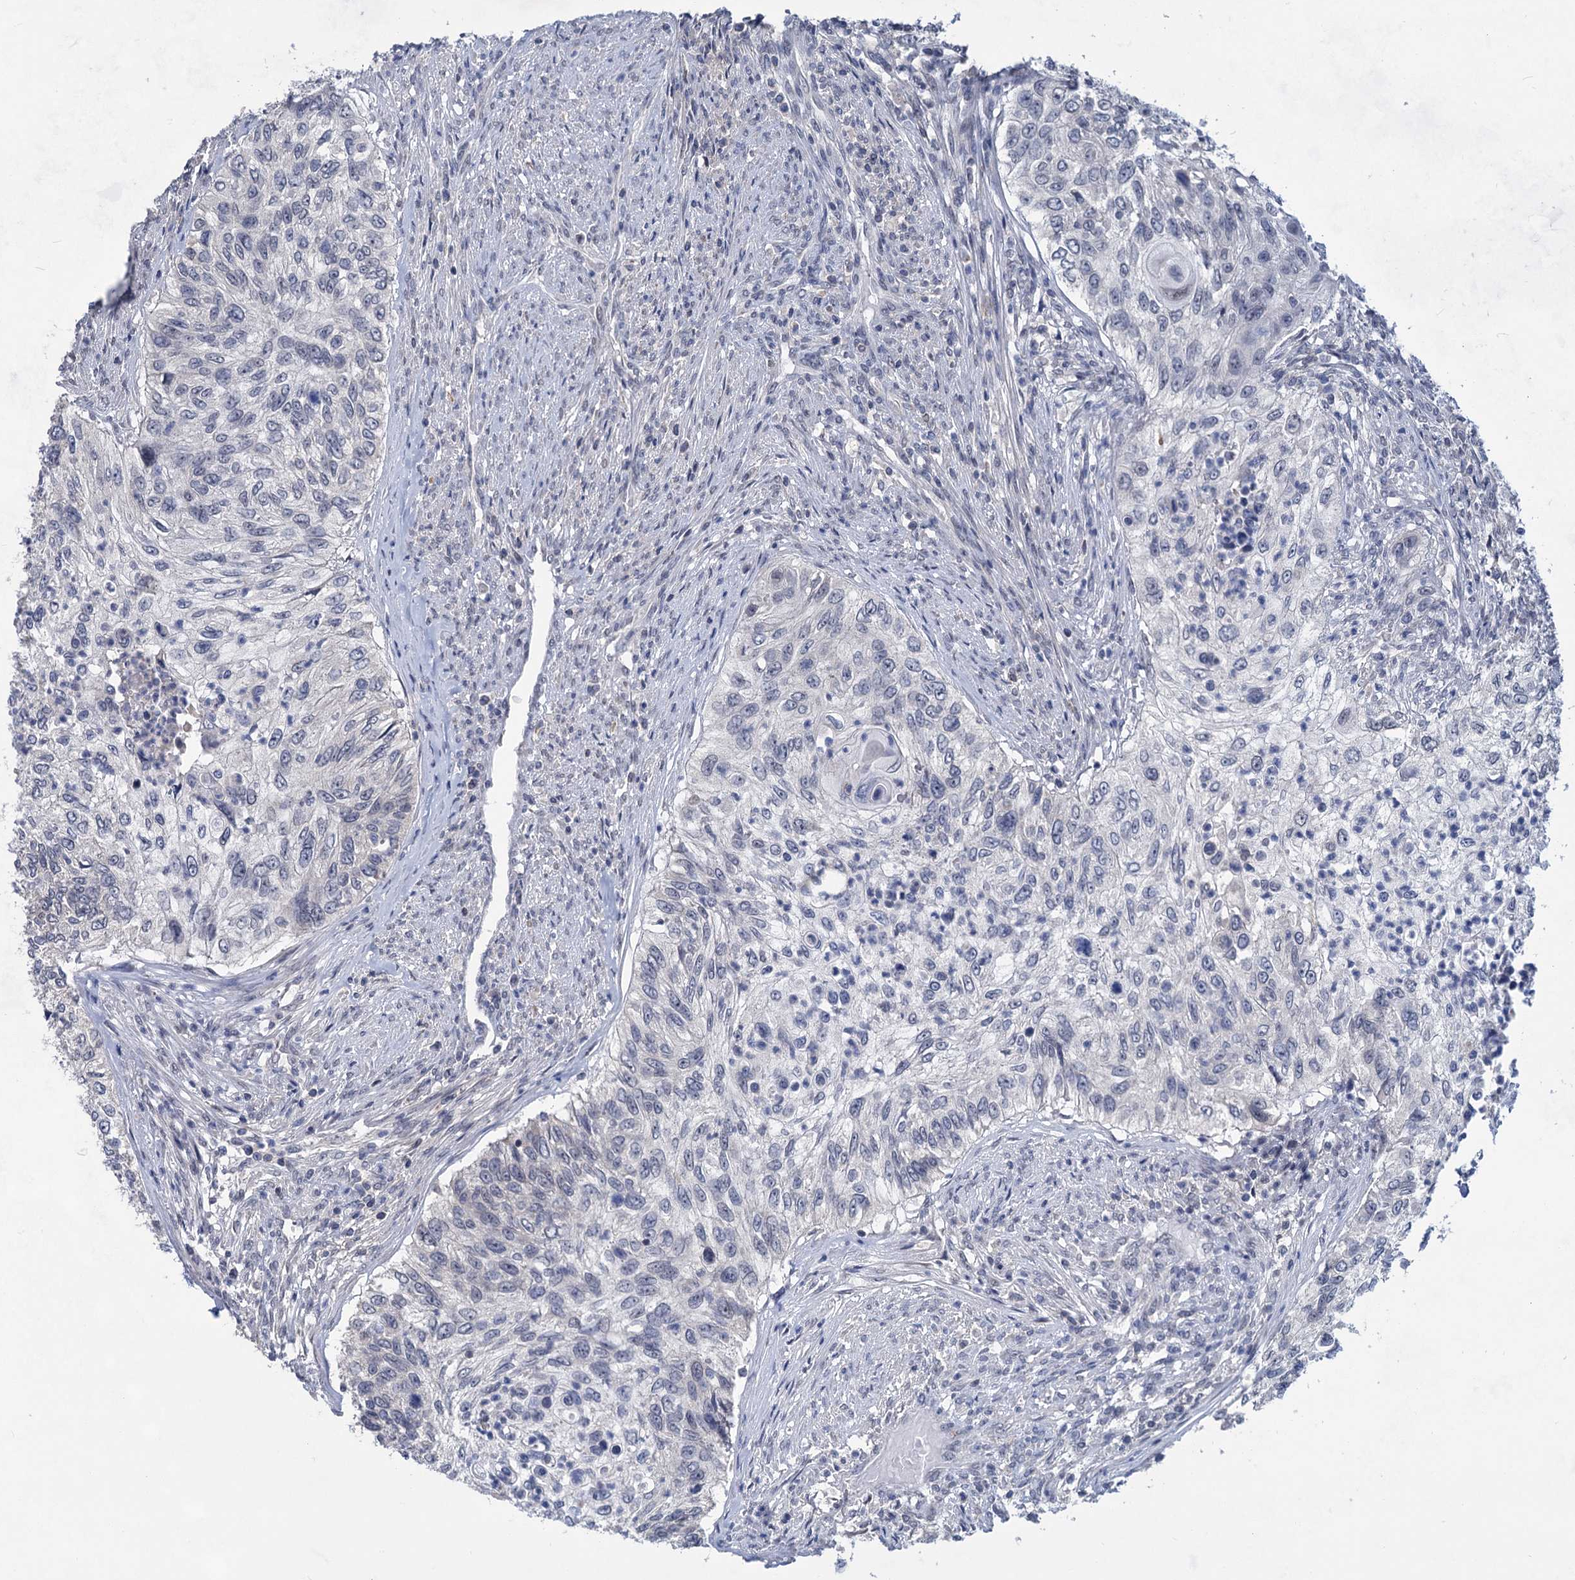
{"staining": {"intensity": "negative", "quantity": "none", "location": "none"}, "tissue": "urothelial cancer", "cell_type": "Tumor cells", "image_type": "cancer", "snomed": [{"axis": "morphology", "description": "Urothelial carcinoma, High grade"}, {"axis": "topography", "description": "Urinary bladder"}], "caption": "Image shows no protein positivity in tumor cells of urothelial carcinoma (high-grade) tissue.", "gene": "TTC17", "patient": {"sex": "female", "age": 60}}